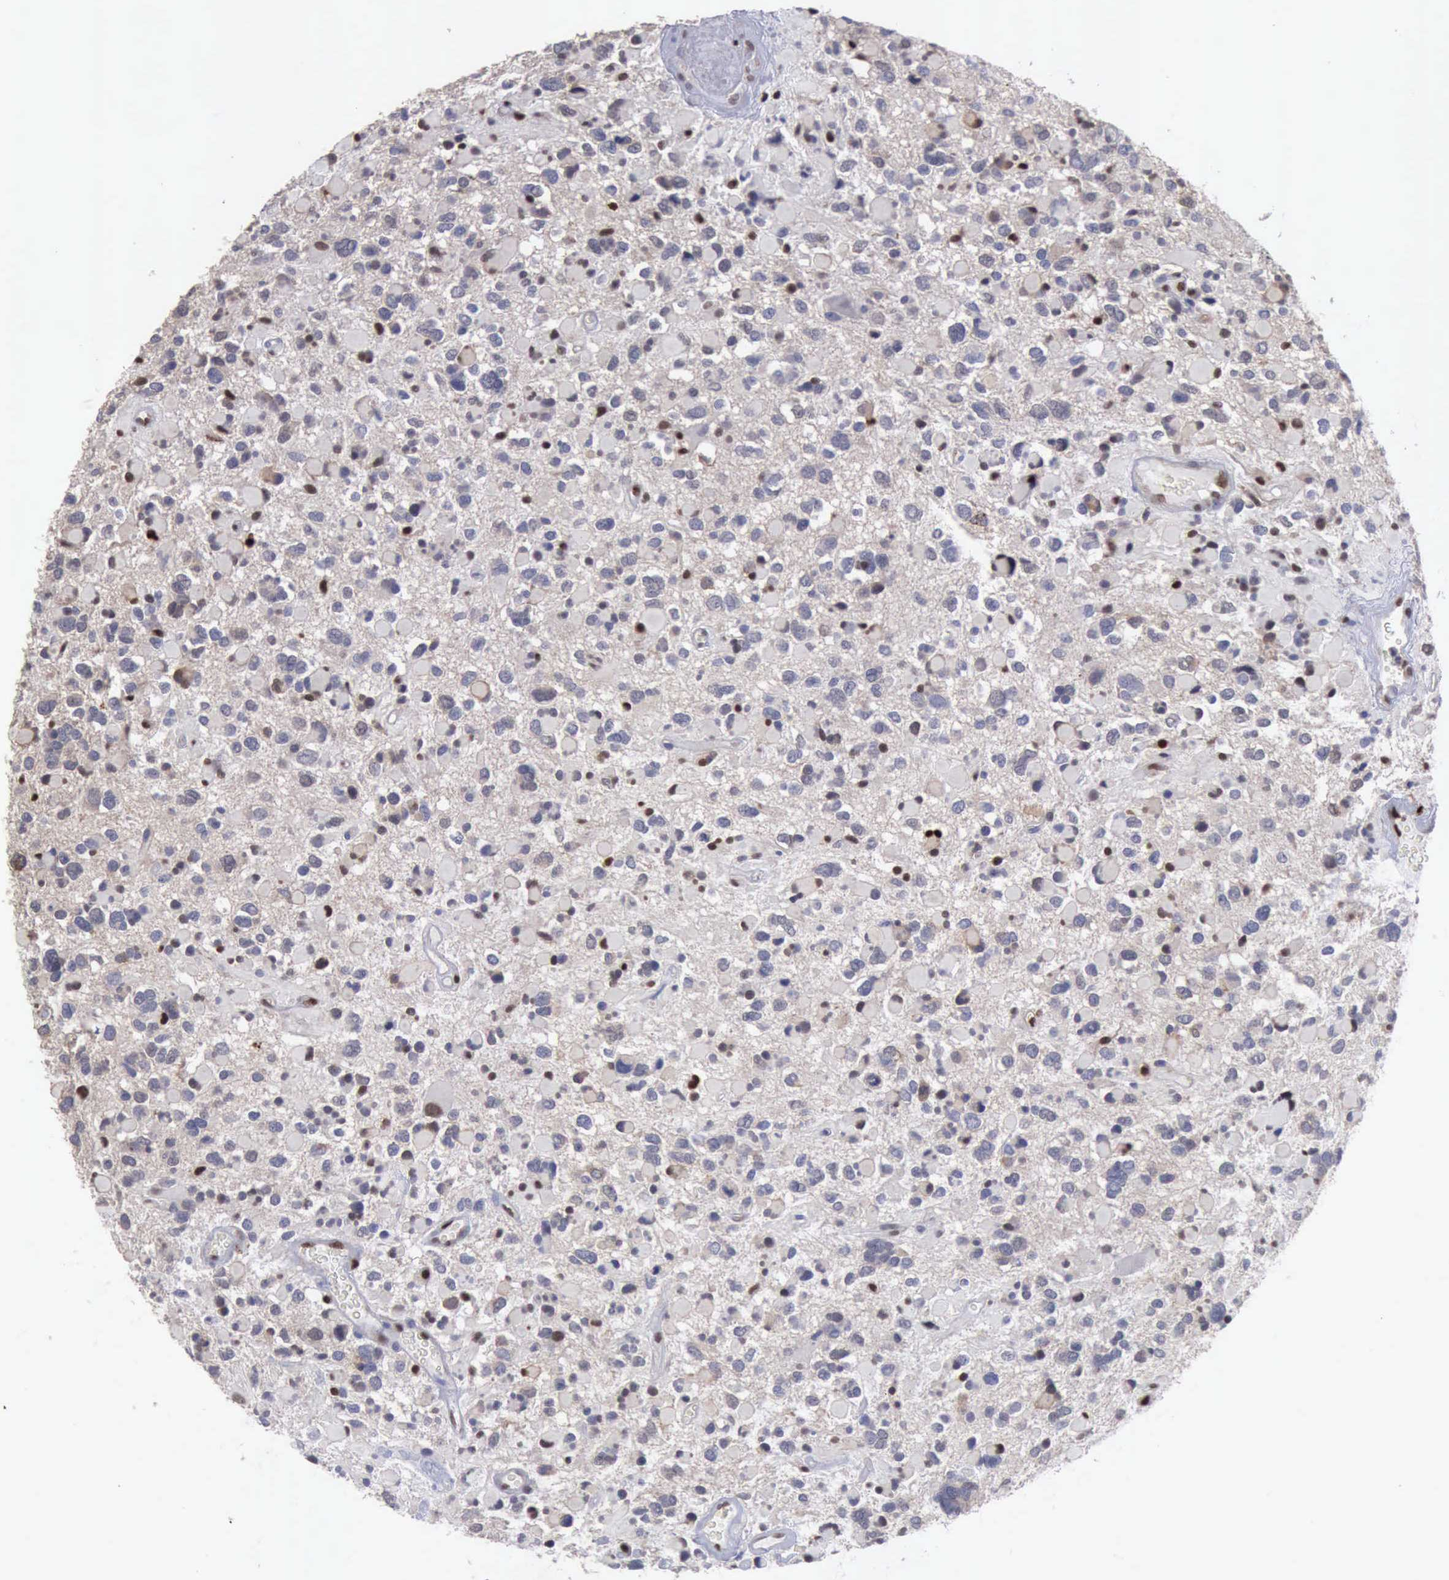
{"staining": {"intensity": "negative", "quantity": "none", "location": "none"}, "tissue": "glioma", "cell_type": "Tumor cells", "image_type": "cancer", "snomed": [{"axis": "morphology", "description": "Glioma, malignant, High grade"}, {"axis": "topography", "description": "Brain"}], "caption": "This photomicrograph is of high-grade glioma (malignant) stained with immunohistochemistry (IHC) to label a protein in brown with the nuclei are counter-stained blue. There is no expression in tumor cells.", "gene": "PDCD4", "patient": {"sex": "female", "age": 37}}